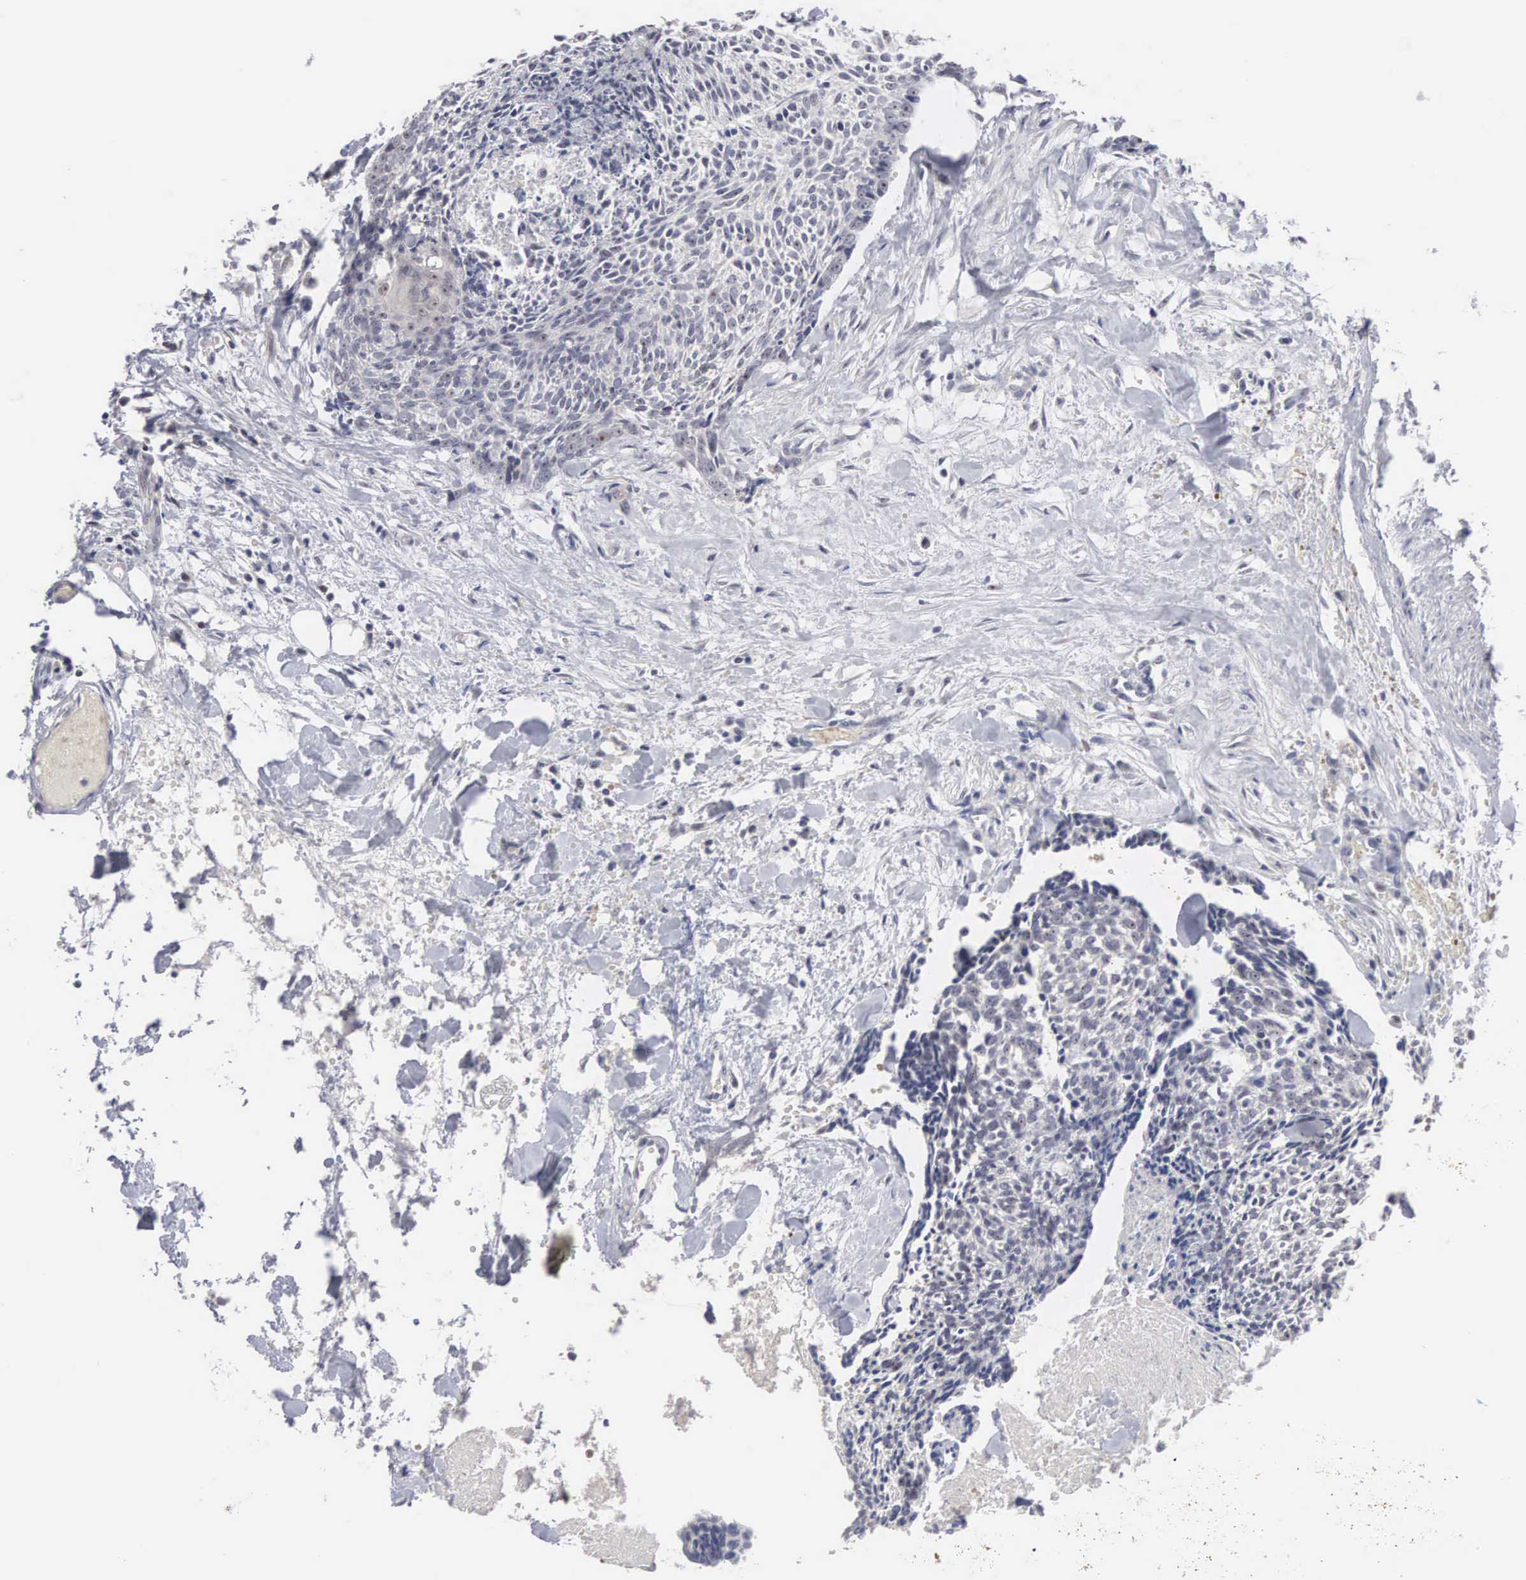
{"staining": {"intensity": "negative", "quantity": "none", "location": "none"}, "tissue": "head and neck cancer", "cell_type": "Tumor cells", "image_type": "cancer", "snomed": [{"axis": "morphology", "description": "Squamous cell carcinoma, NOS"}, {"axis": "topography", "description": "Salivary gland"}, {"axis": "topography", "description": "Head-Neck"}], "caption": "High magnification brightfield microscopy of squamous cell carcinoma (head and neck) stained with DAB (brown) and counterstained with hematoxylin (blue): tumor cells show no significant staining.", "gene": "ACOT4", "patient": {"sex": "male", "age": 70}}